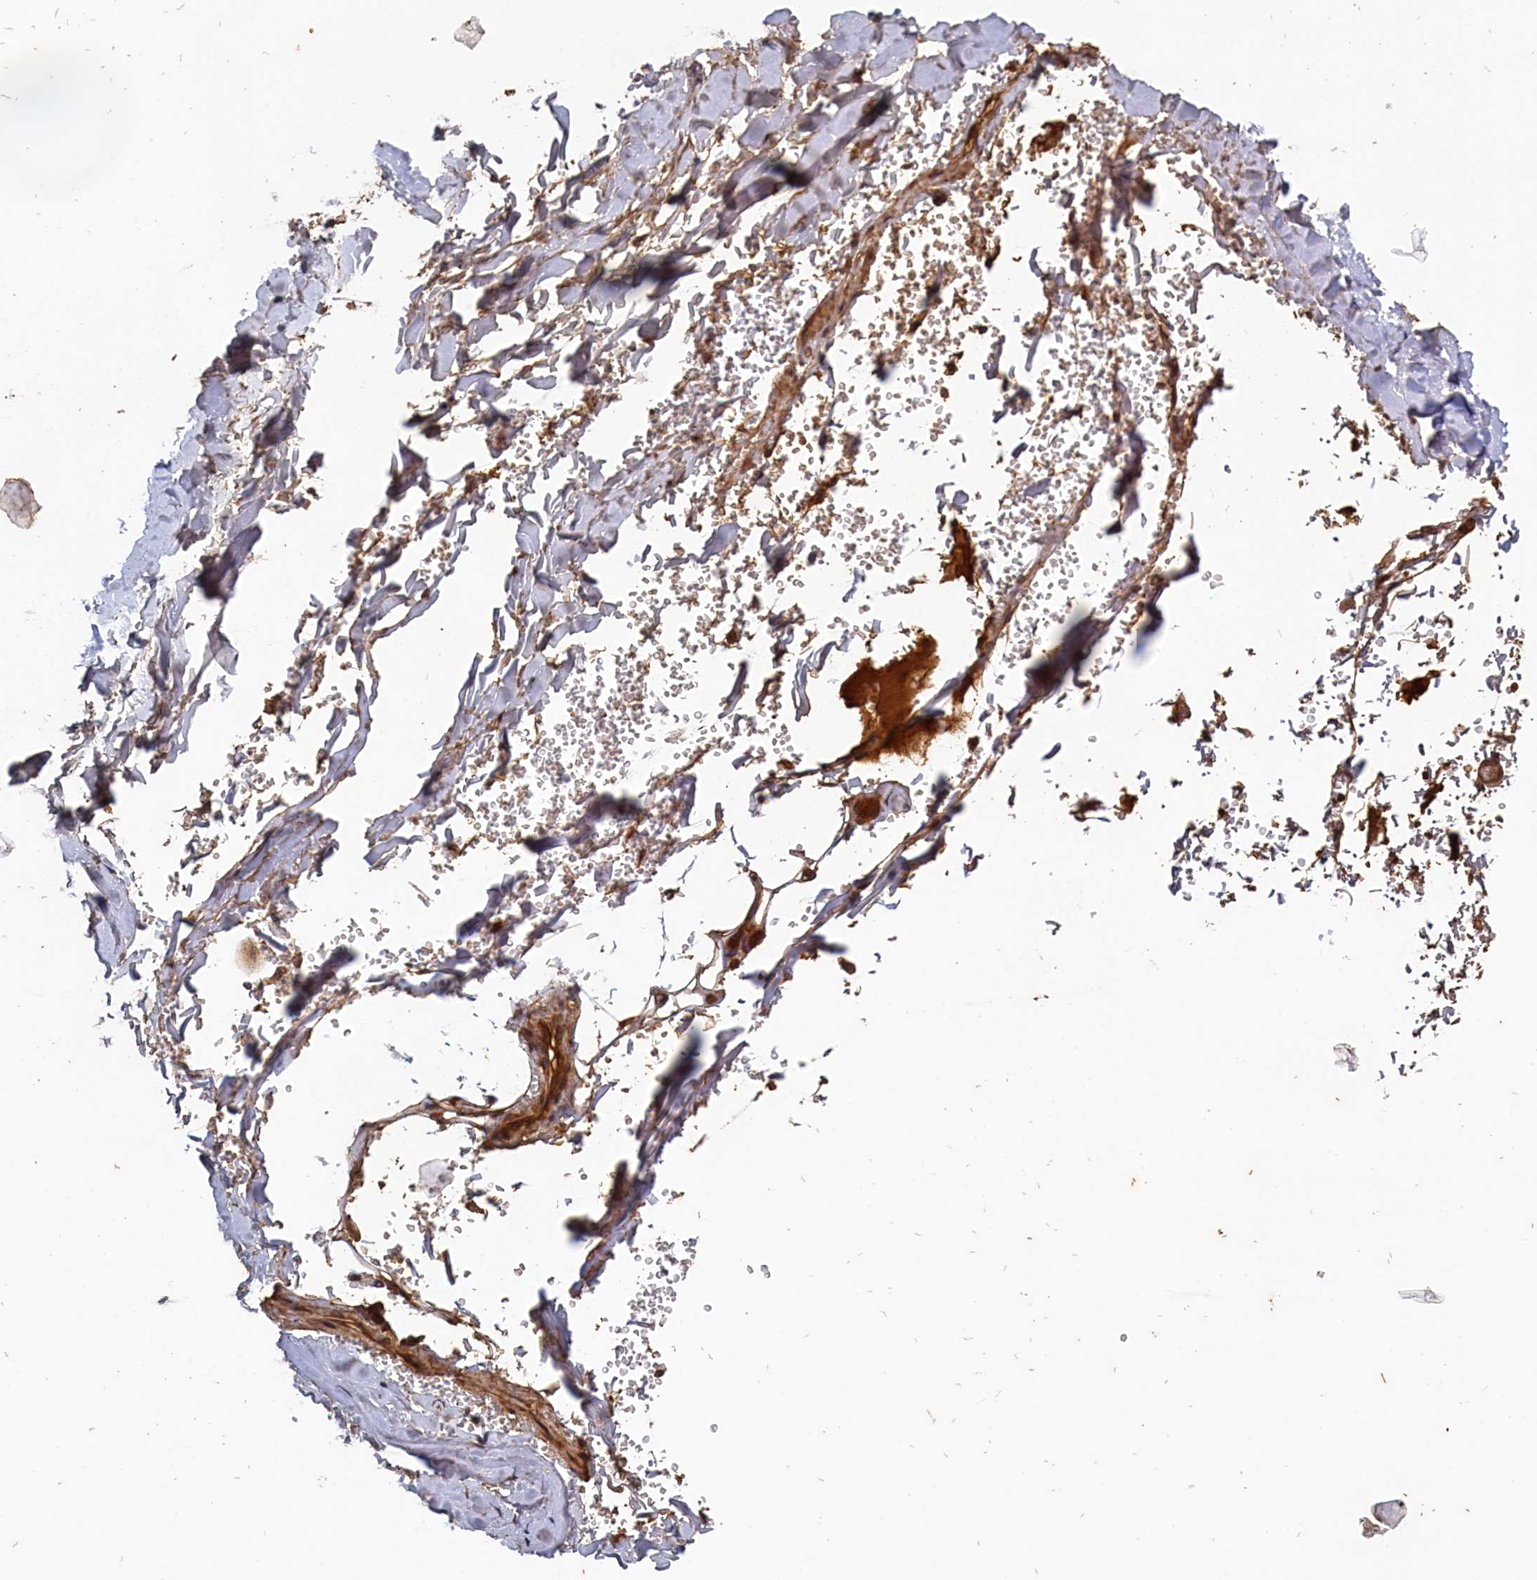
{"staining": {"intensity": "strong", "quantity": ">75%", "location": "cytoplasmic/membranous"}, "tissue": "adipose tissue", "cell_type": "Adipocytes", "image_type": "normal", "snomed": [{"axis": "morphology", "description": "Normal tissue, NOS"}, {"axis": "topography", "description": "Cartilage tissue"}], "caption": "DAB (3,3'-diaminobenzidine) immunohistochemical staining of normal adipose tissue demonstrates strong cytoplasmic/membranous protein staining in about >75% of adipocytes. The staining was performed using DAB to visualize the protein expression in brown, while the nuclei were stained in blue with hematoxylin (Magnification: 20x).", "gene": "SNX33", "patient": {"sex": "female", "age": 63}}